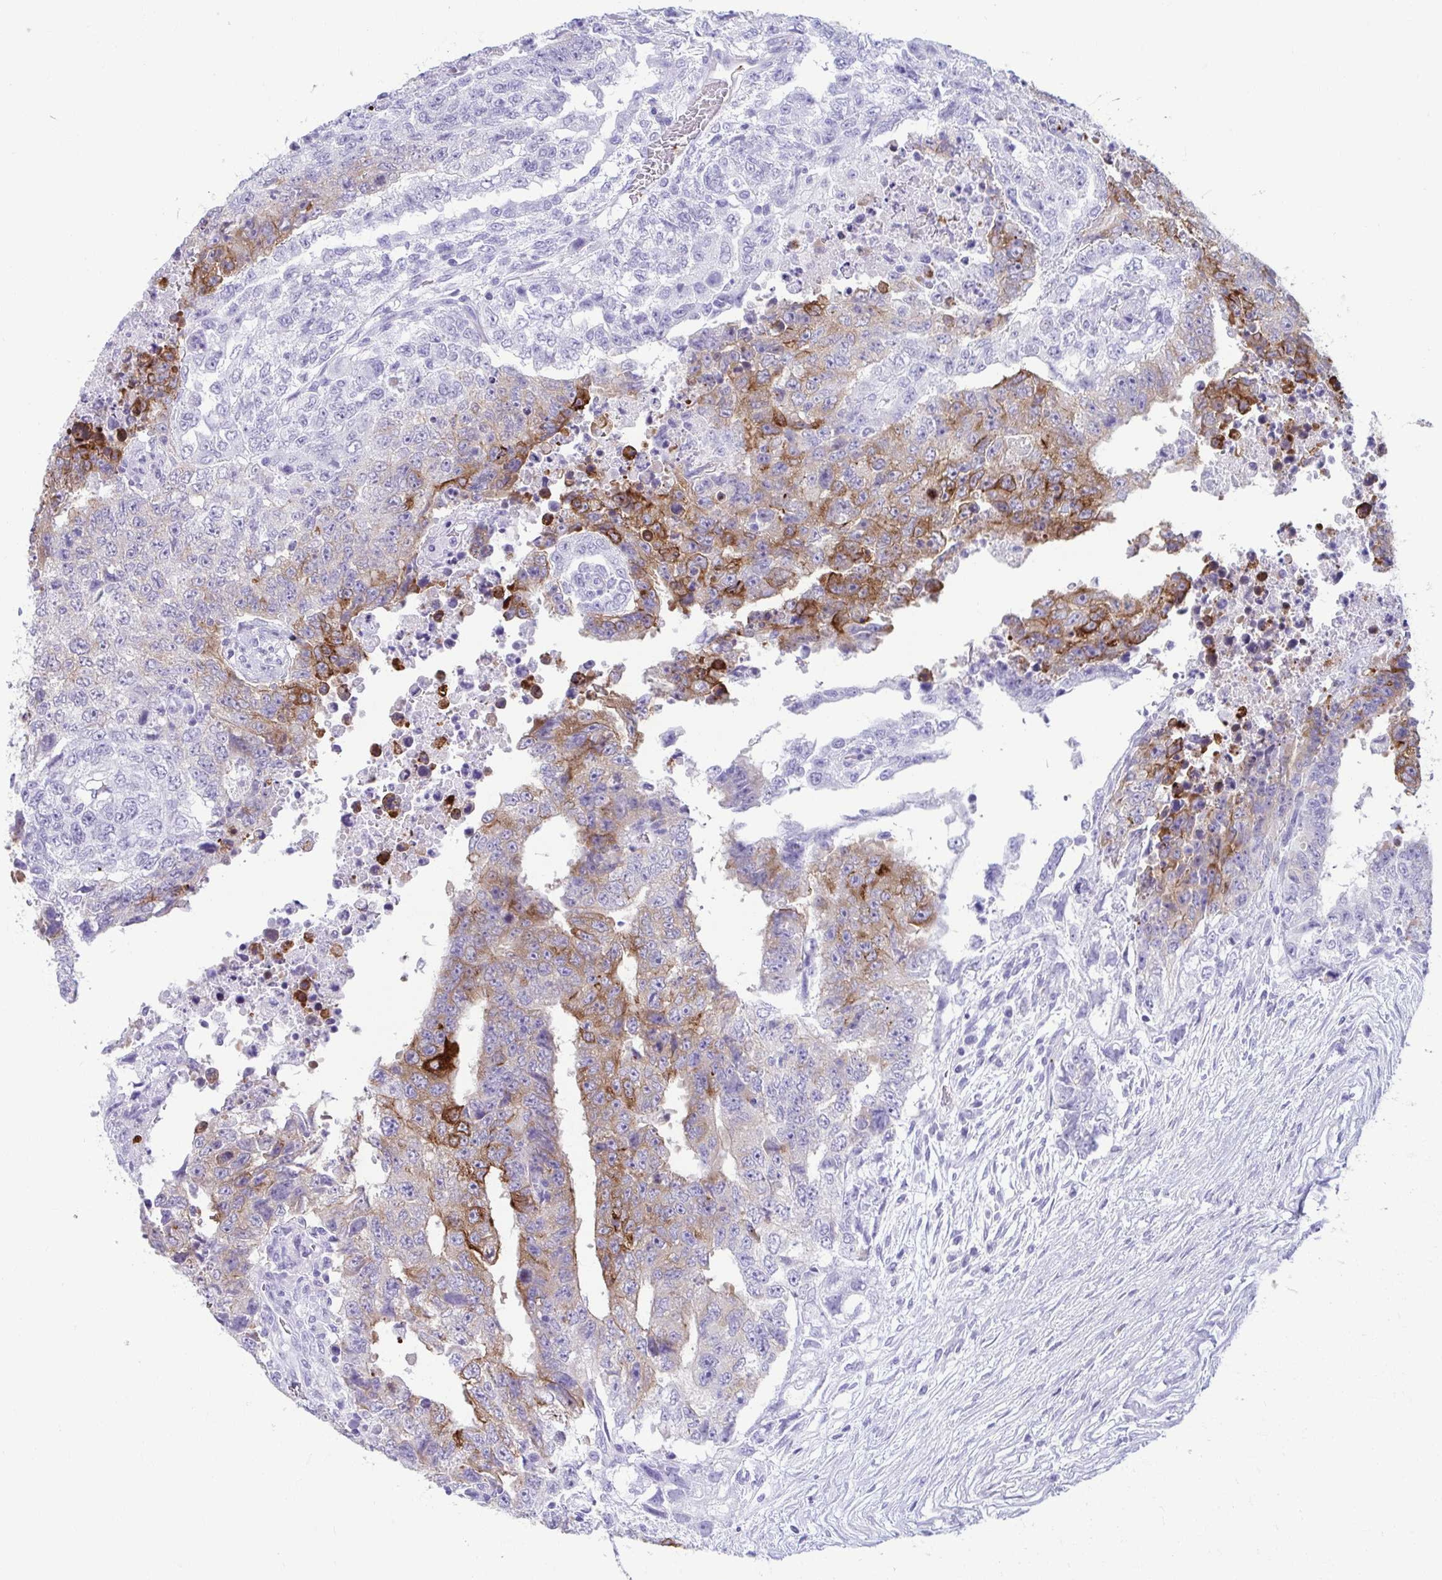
{"staining": {"intensity": "moderate", "quantity": "25%-75%", "location": "cytoplasmic/membranous"}, "tissue": "testis cancer", "cell_type": "Tumor cells", "image_type": "cancer", "snomed": [{"axis": "morphology", "description": "Carcinoma, Embryonal, NOS"}, {"axis": "topography", "description": "Testis"}], "caption": "Immunohistochemistry (DAB) staining of human testis cancer (embryonal carcinoma) displays moderate cytoplasmic/membranous protein expression in about 25%-75% of tumor cells.", "gene": "TCEAL3", "patient": {"sex": "male", "age": 24}}